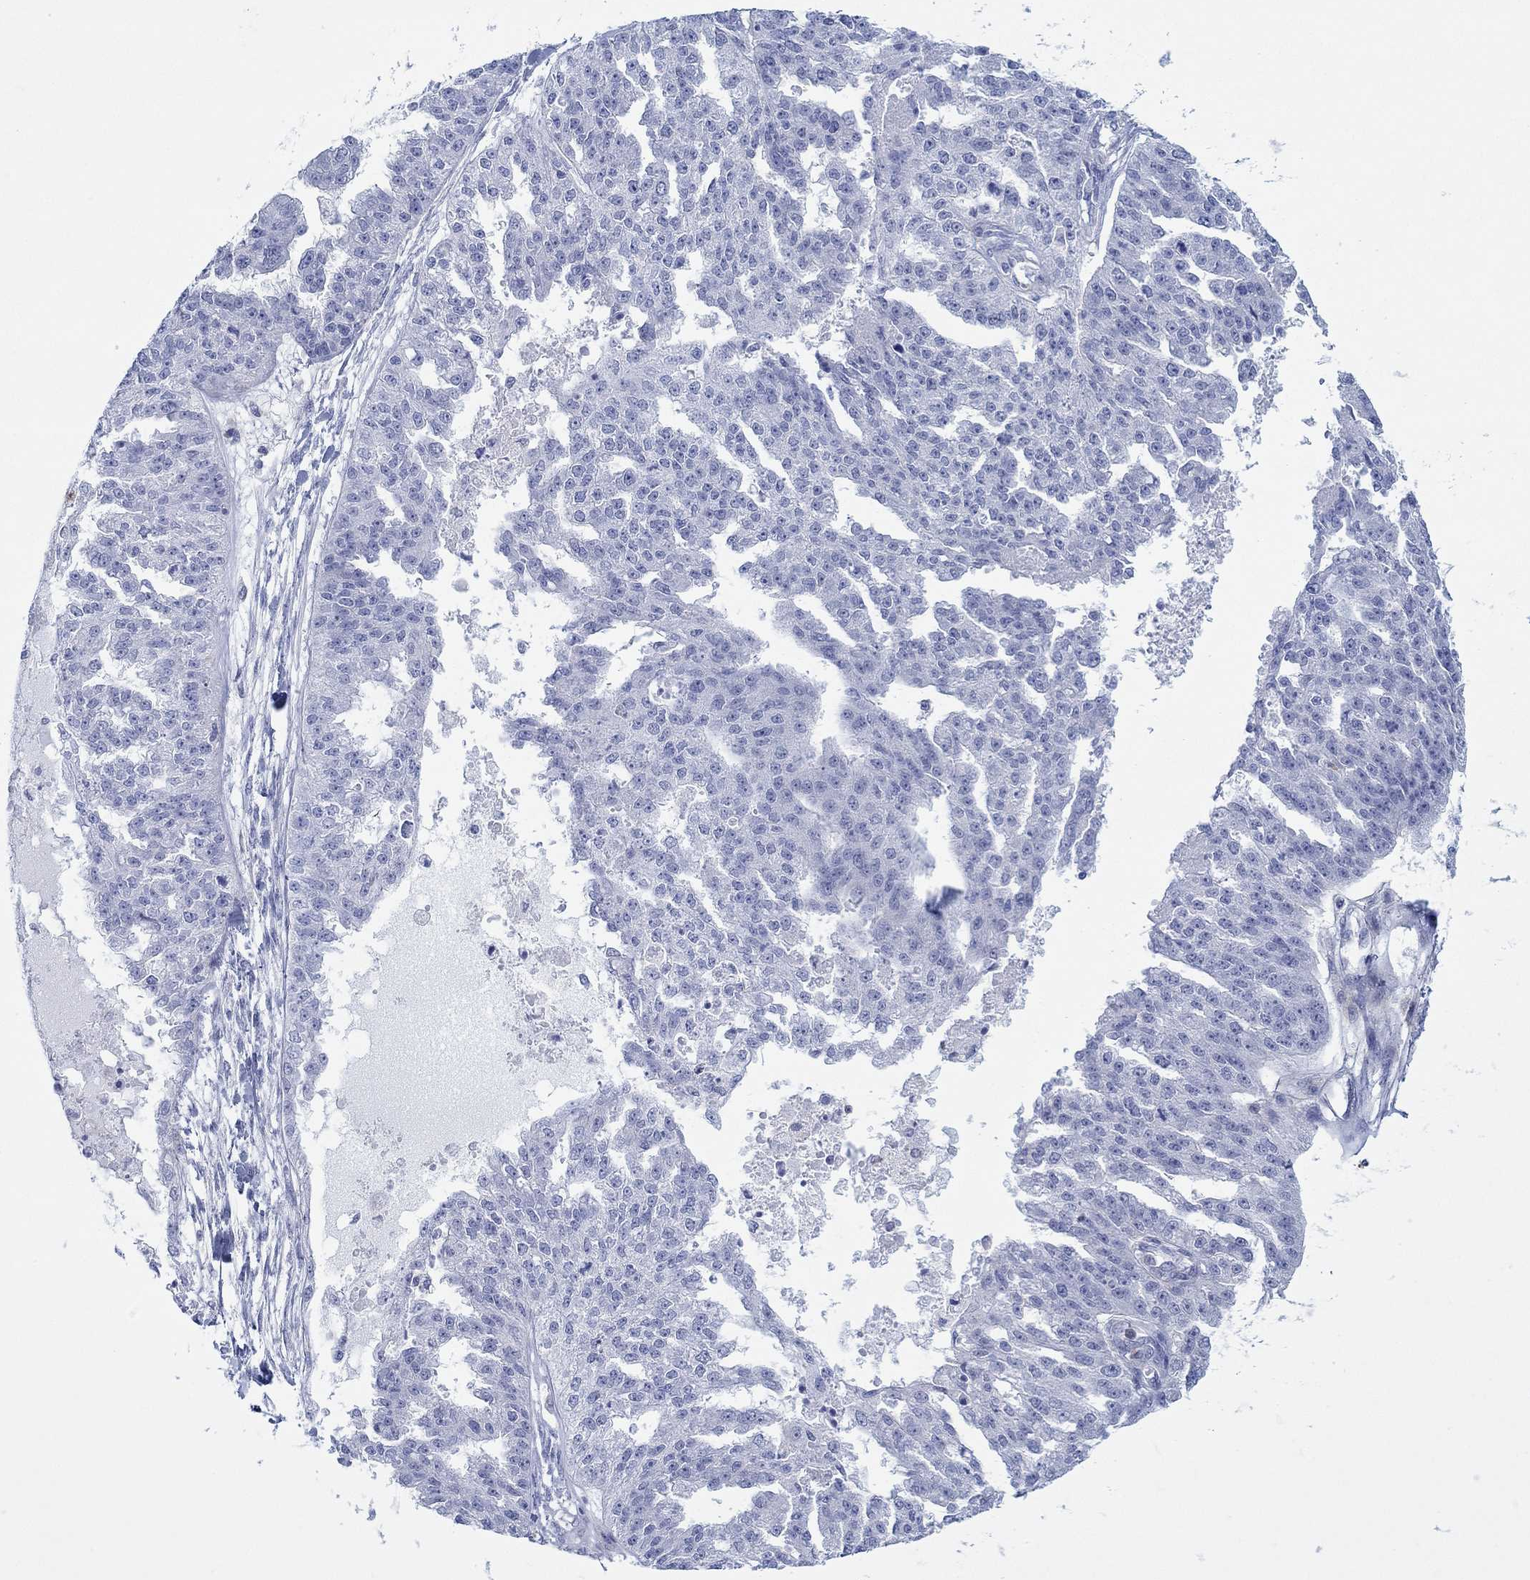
{"staining": {"intensity": "negative", "quantity": "none", "location": "none"}, "tissue": "ovarian cancer", "cell_type": "Tumor cells", "image_type": "cancer", "snomed": [{"axis": "morphology", "description": "Cystadenocarcinoma, serous, NOS"}, {"axis": "topography", "description": "Ovary"}], "caption": "The micrograph demonstrates no staining of tumor cells in ovarian cancer.", "gene": "PPIL6", "patient": {"sex": "female", "age": 58}}